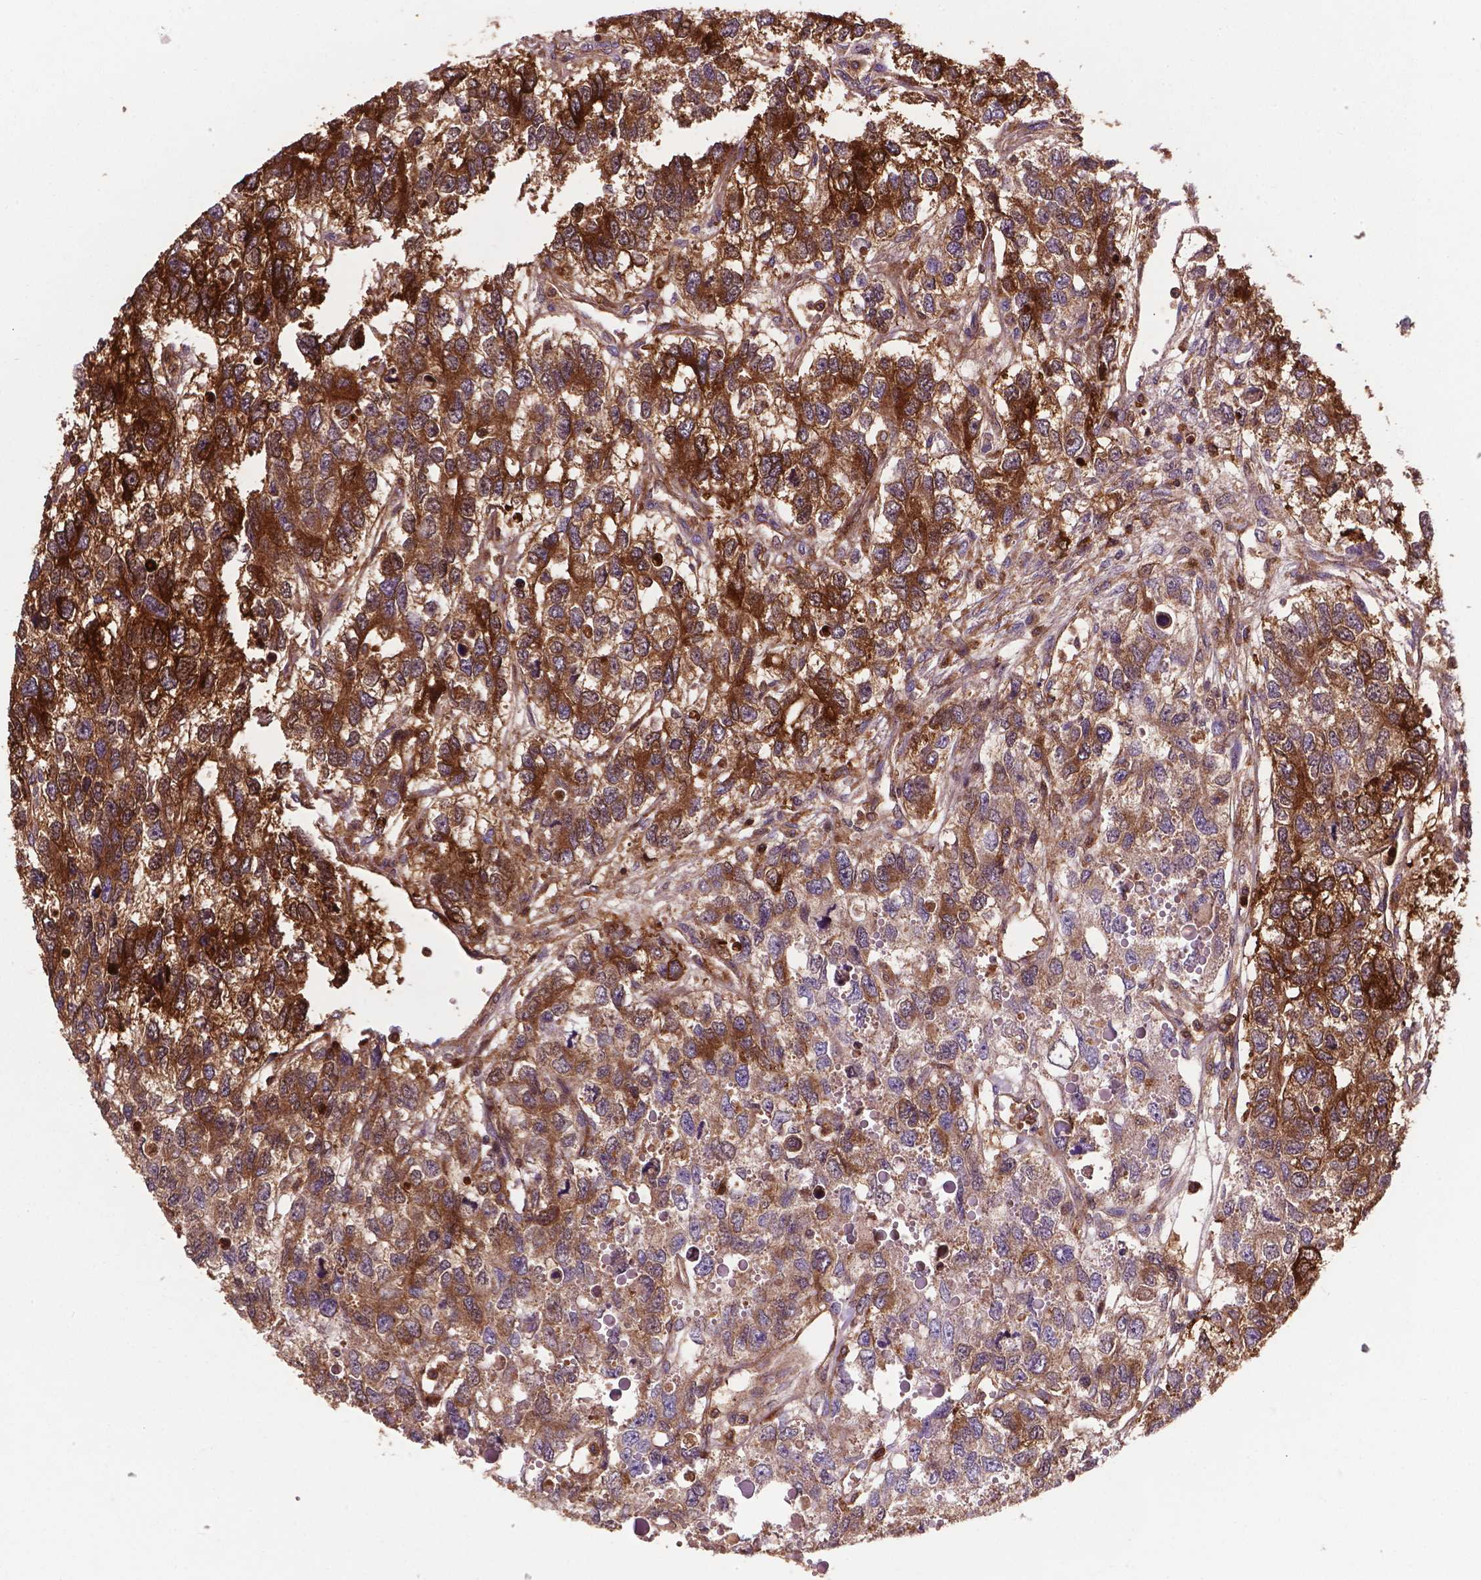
{"staining": {"intensity": "strong", "quantity": "25%-75%", "location": "cytoplasmic/membranous"}, "tissue": "testis cancer", "cell_type": "Tumor cells", "image_type": "cancer", "snomed": [{"axis": "morphology", "description": "Seminoma, NOS"}, {"axis": "topography", "description": "Testis"}], "caption": "Testis cancer stained with a brown dye demonstrates strong cytoplasmic/membranous positive staining in about 25%-75% of tumor cells.", "gene": "SMAD3", "patient": {"sex": "male", "age": 52}}